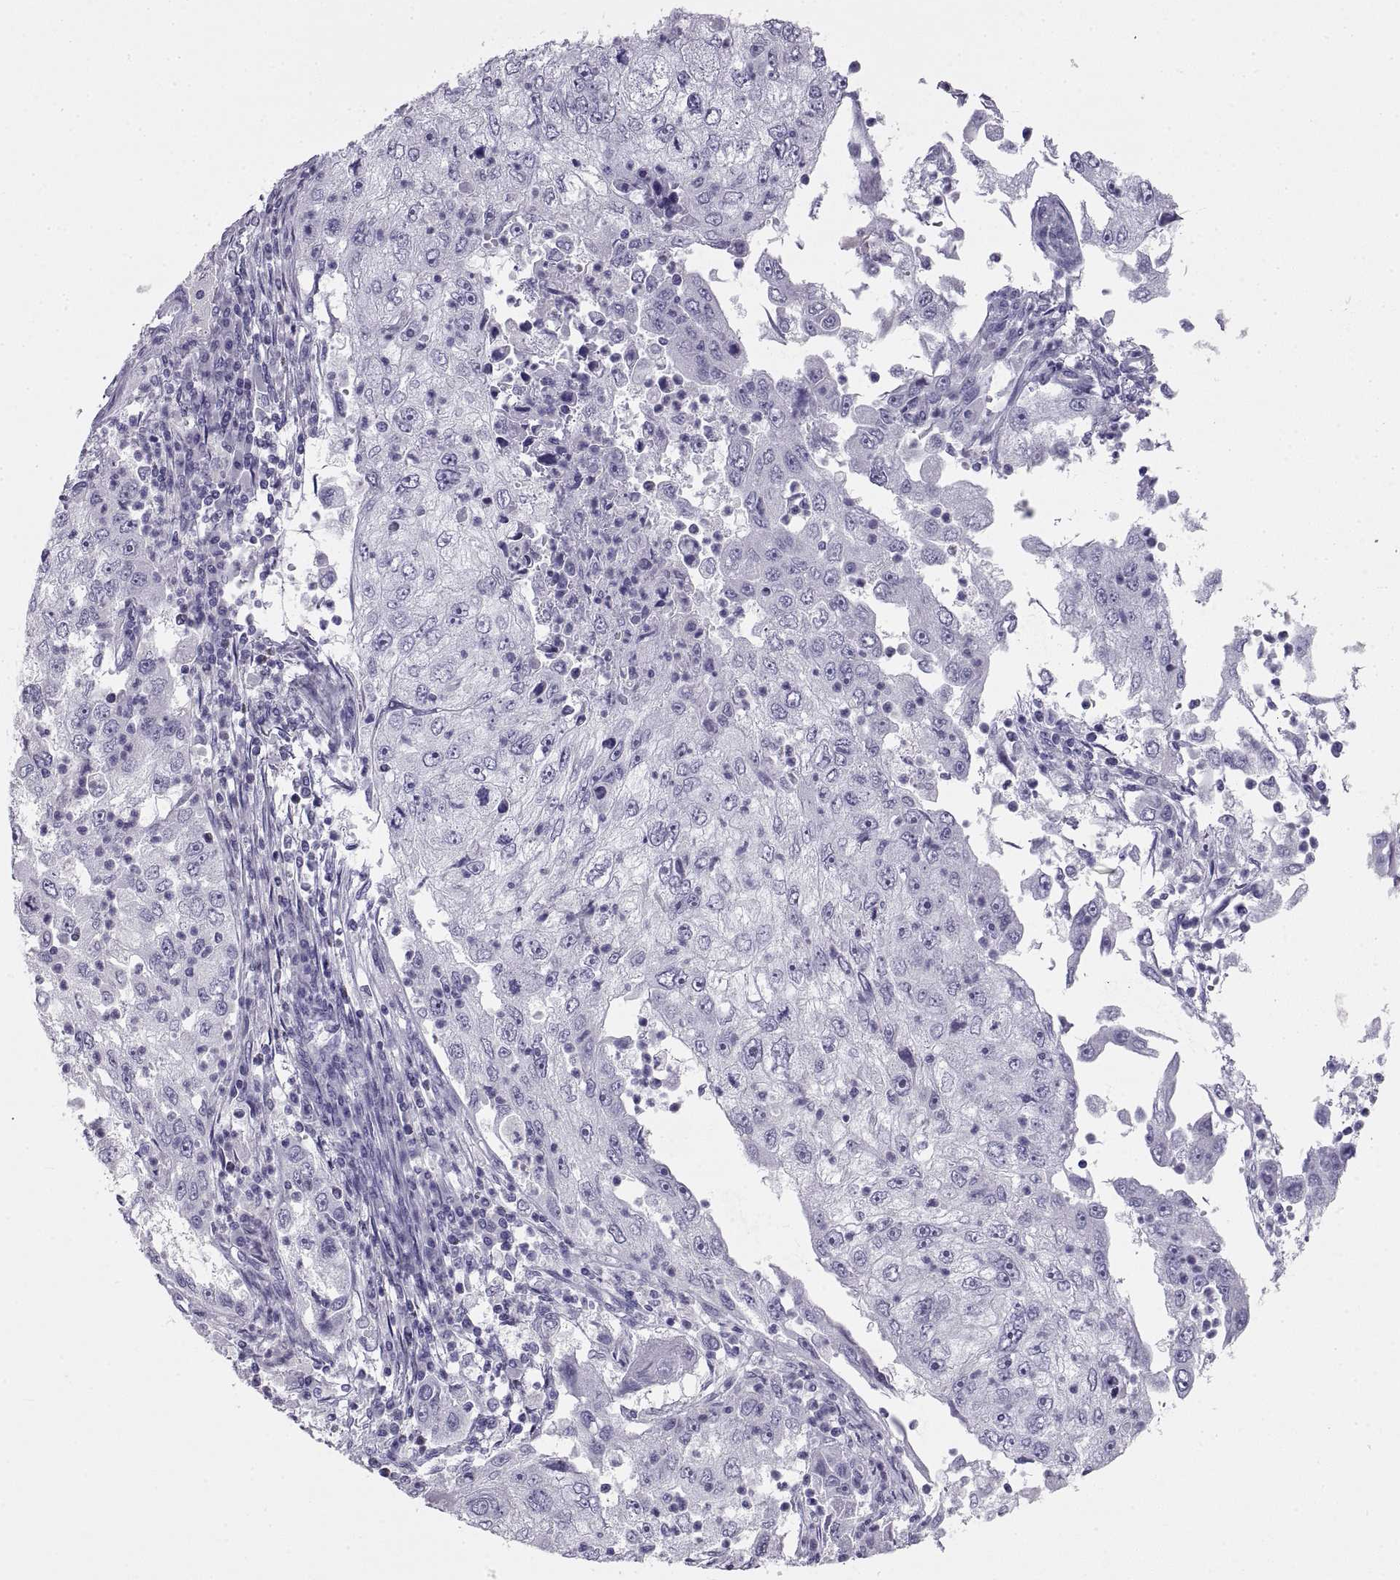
{"staining": {"intensity": "negative", "quantity": "none", "location": "none"}, "tissue": "cervical cancer", "cell_type": "Tumor cells", "image_type": "cancer", "snomed": [{"axis": "morphology", "description": "Squamous cell carcinoma, NOS"}, {"axis": "topography", "description": "Cervix"}], "caption": "An image of human cervical squamous cell carcinoma is negative for staining in tumor cells.", "gene": "RLBP1", "patient": {"sex": "female", "age": 36}}